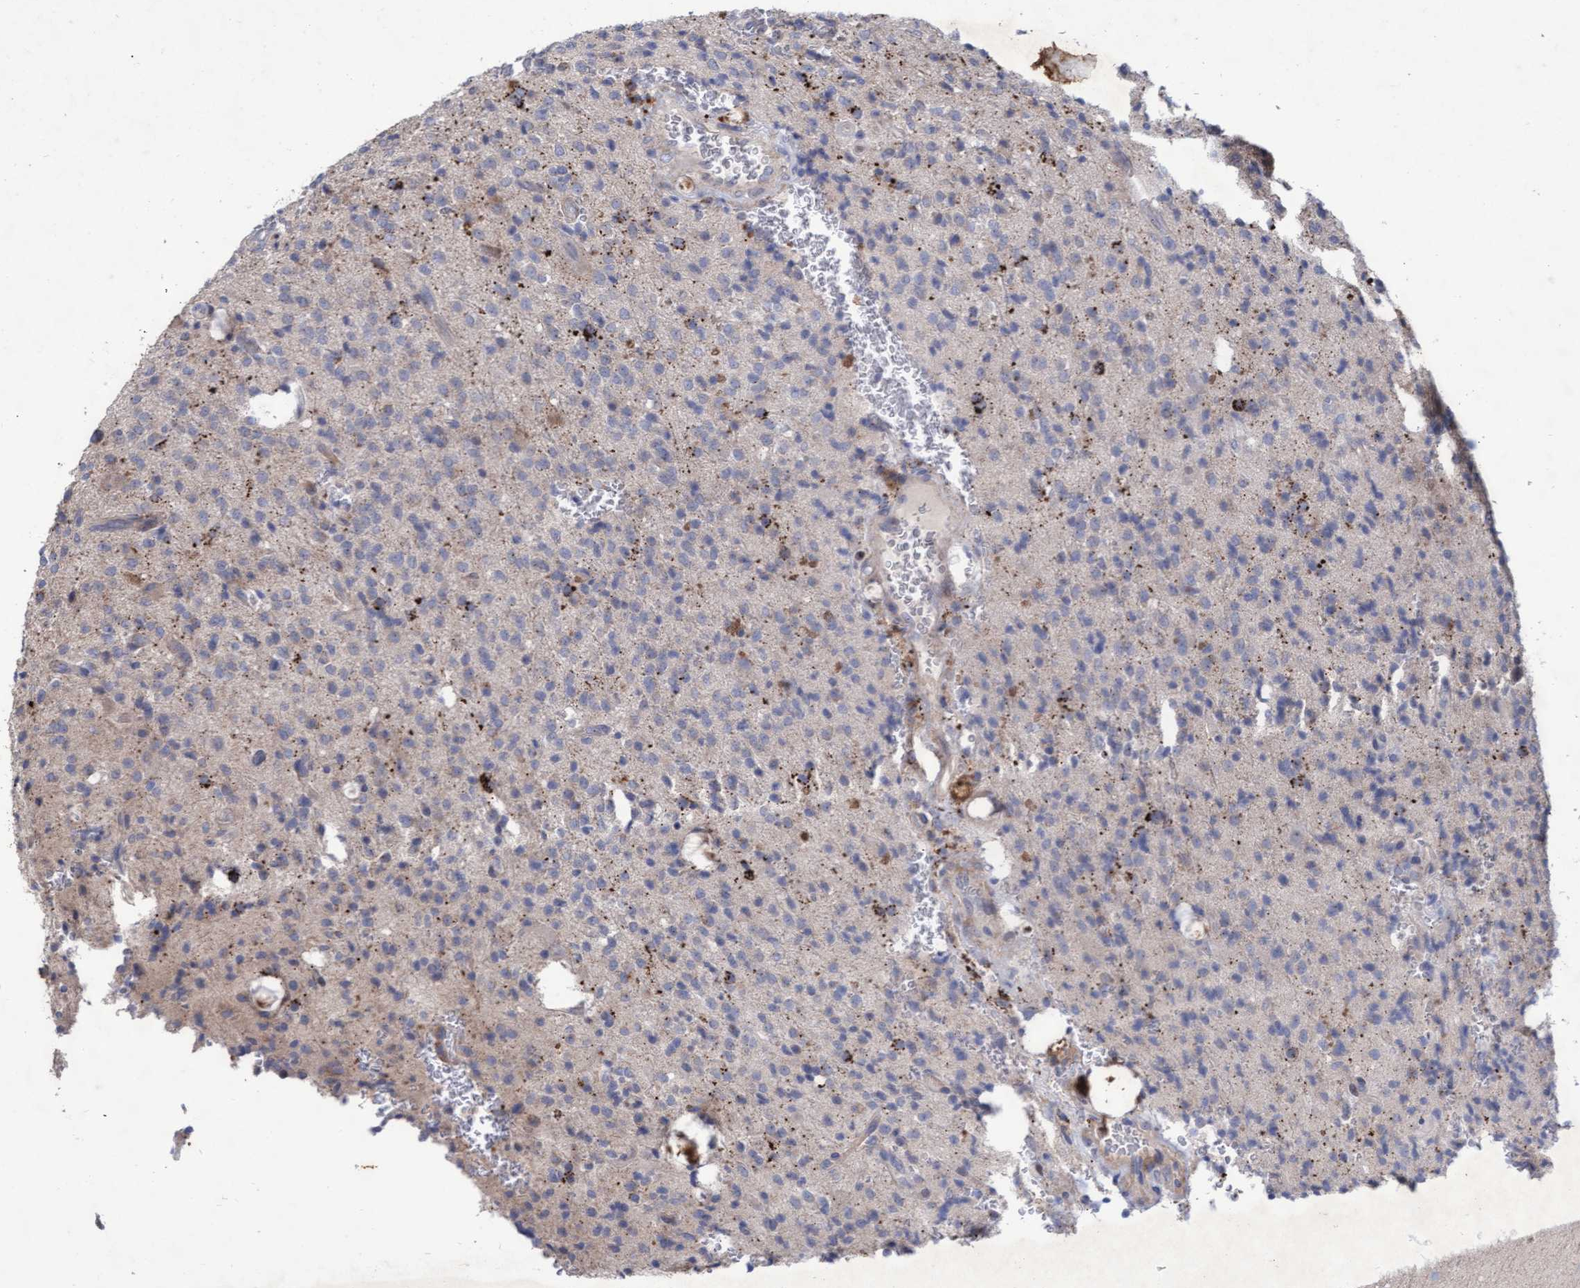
{"staining": {"intensity": "negative", "quantity": "none", "location": "none"}, "tissue": "glioma", "cell_type": "Tumor cells", "image_type": "cancer", "snomed": [{"axis": "morphology", "description": "Glioma, malignant, High grade"}, {"axis": "topography", "description": "Brain"}], "caption": "High power microscopy histopathology image of an immunohistochemistry image of malignant glioma (high-grade), revealing no significant staining in tumor cells. (DAB (3,3'-diaminobenzidine) IHC, high magnification).", "gene": "ABCF2", "patient": {"sex": "male", "age": 34}}